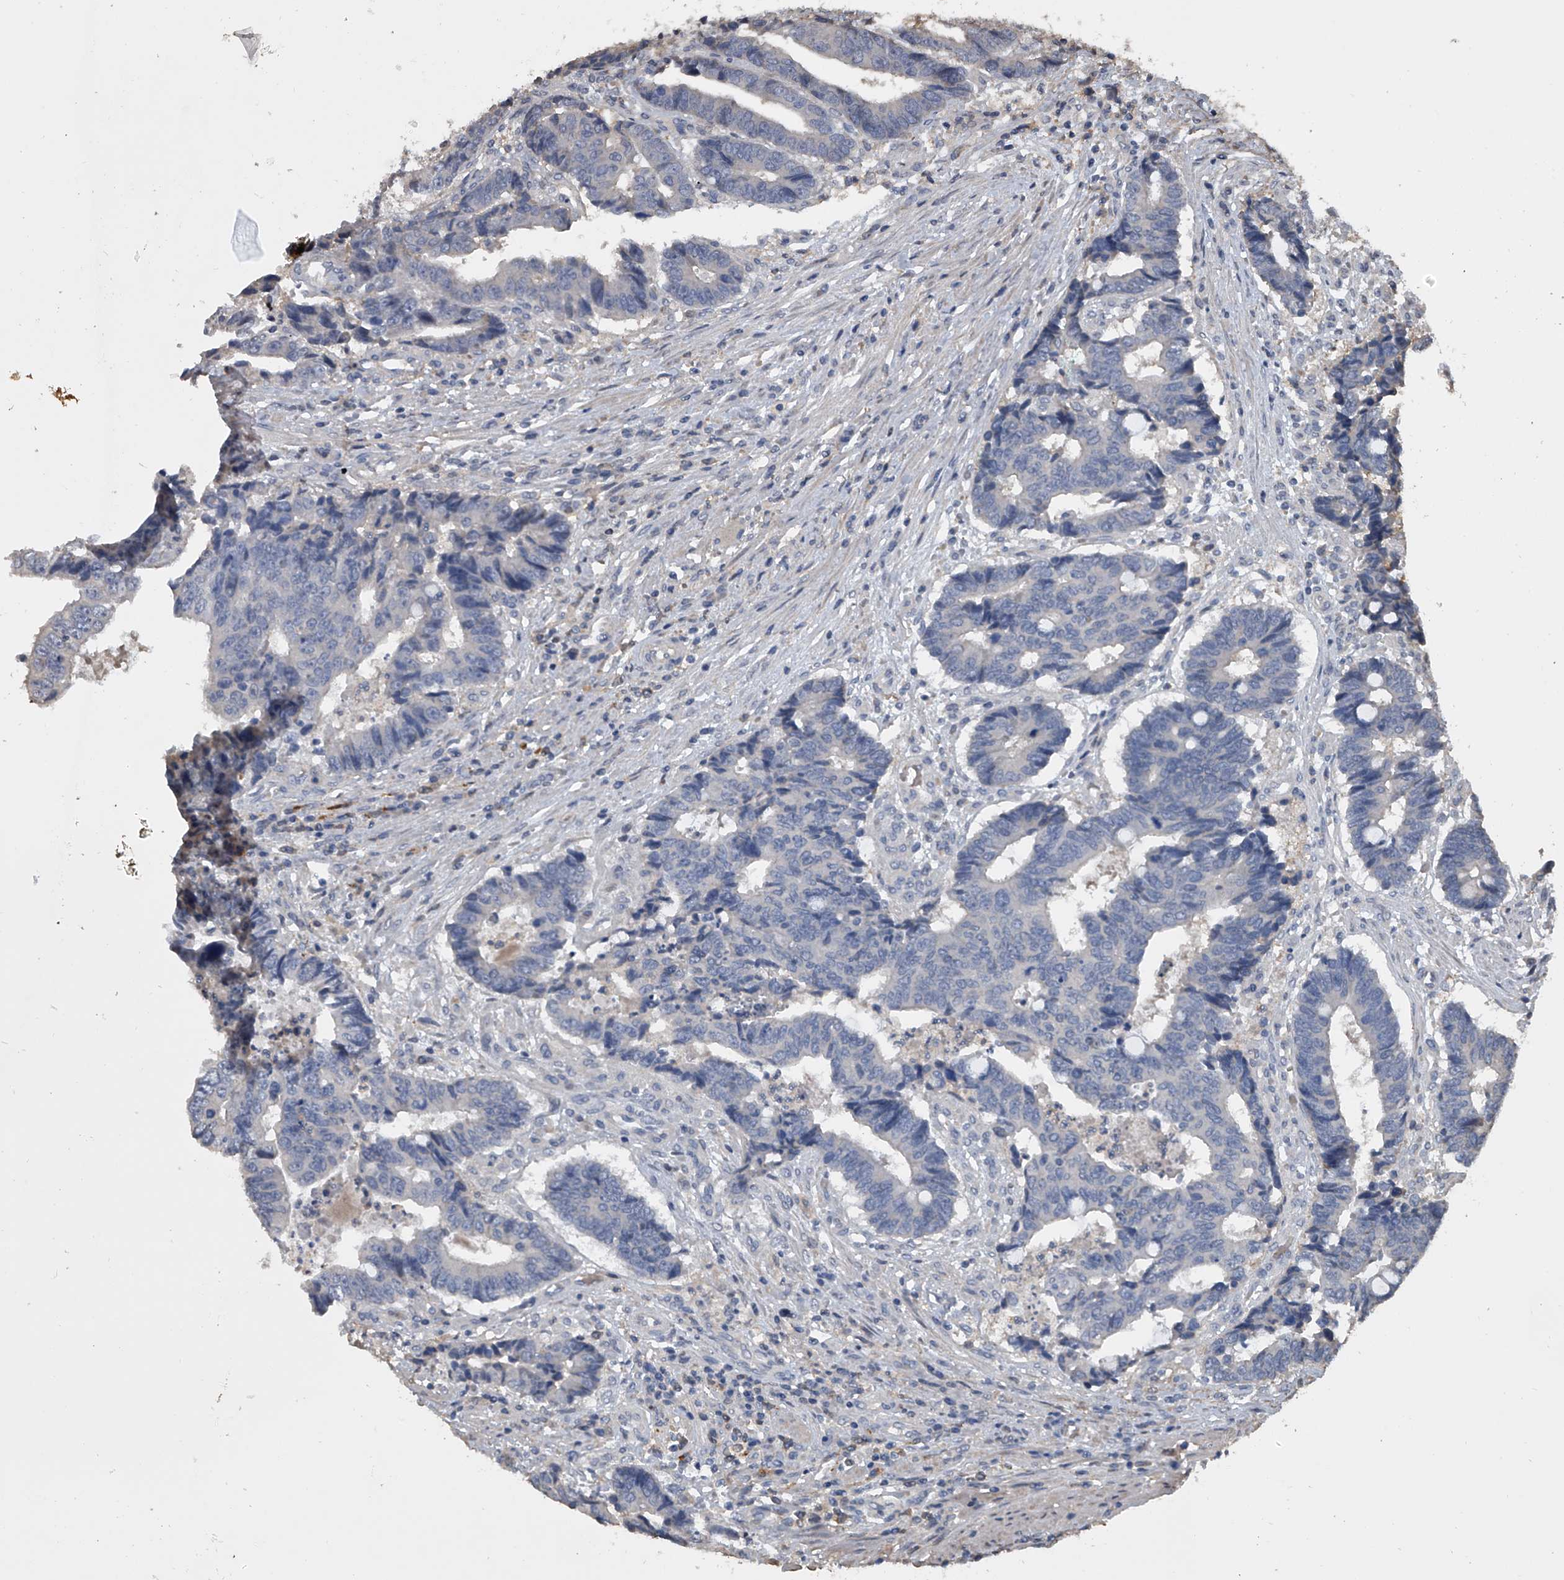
{"staining": {"intensity": "negative", "quantity": "none", "location": "none"}, "tissue": "colorectal cancer", "cell_type": "Tumor cells", "image_type": "cancer", "snomed": [{"axis": "morphology", "description": "Adenocarcinoma, NOS"}, {"axis": "topography", "description": "Rectum"}], "caption": "Immunohistochemistry photomicrograph of neoplastic tissue: colorectal cancer stained with DAB shows no significant protein staining in tumor cells. (DAB (3,3'-diaminobenzidine) immunohistochemistry (IHC), high magnification).", "gene": "DOCK9", "patient": {"sex": "male", "age": 84}}